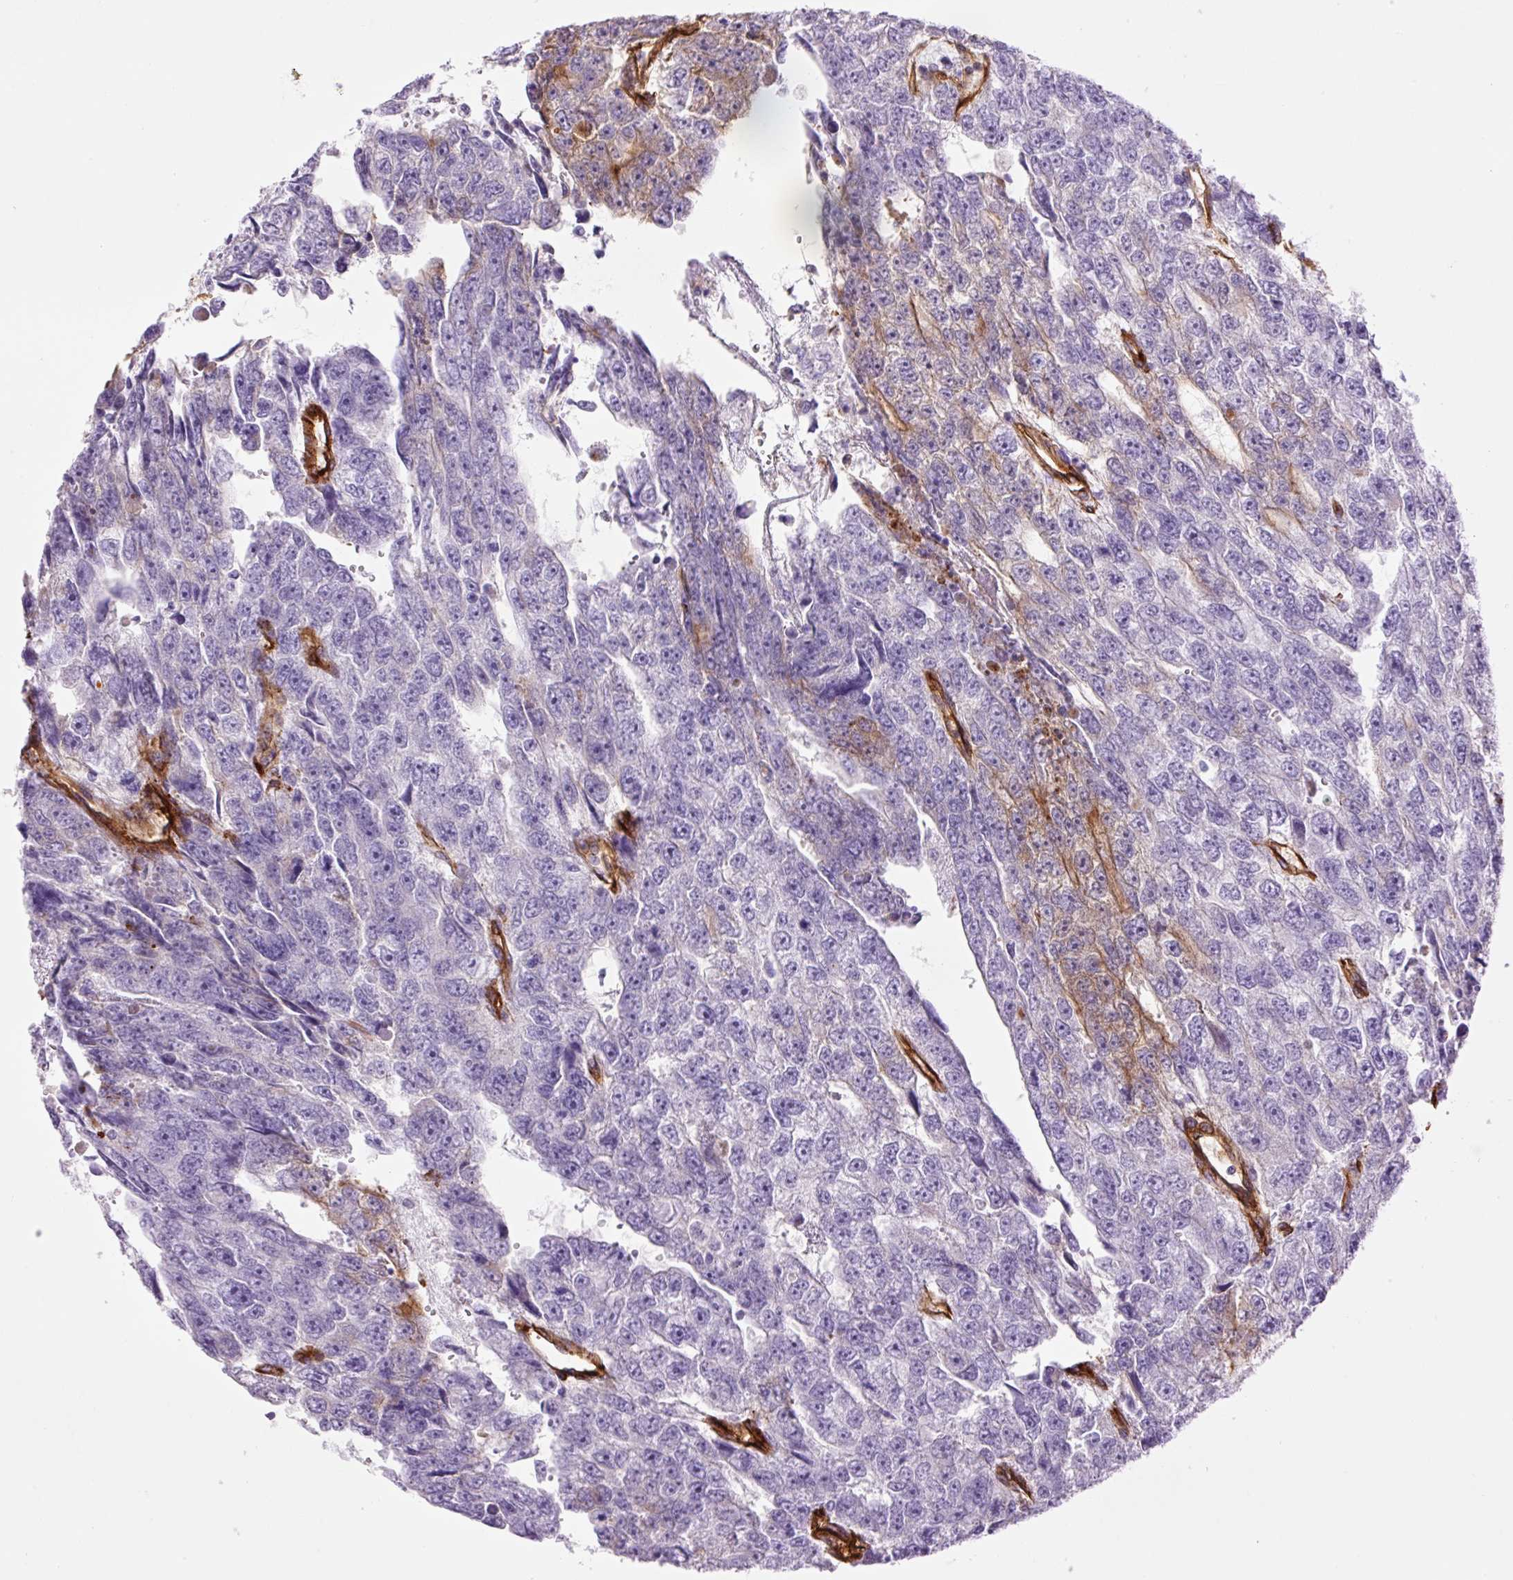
{"staining": {"intensity": "weak", "quantity": "<25%", "location": "cytoplasmic/membranous"}, "tissue": "testis cancer", "cell_type": "Tumor cells", "image_type": "cancer", "snomed": [{"axis": "morphology", "description": "Carcinoma, Embryonal, NOS"}, {"axis": "topography", "description": "Testis"}], "caption": "The image exhibits no staining of tumor cells in testis cancer (embryonal carcinoma). (DAB (3,3'-diaminobenzidine) immunohistochemistry visualized using brightfield microscopy, high magnification).", "gene": "CAV1", "patient": {"sex": "male", "age": 20}}